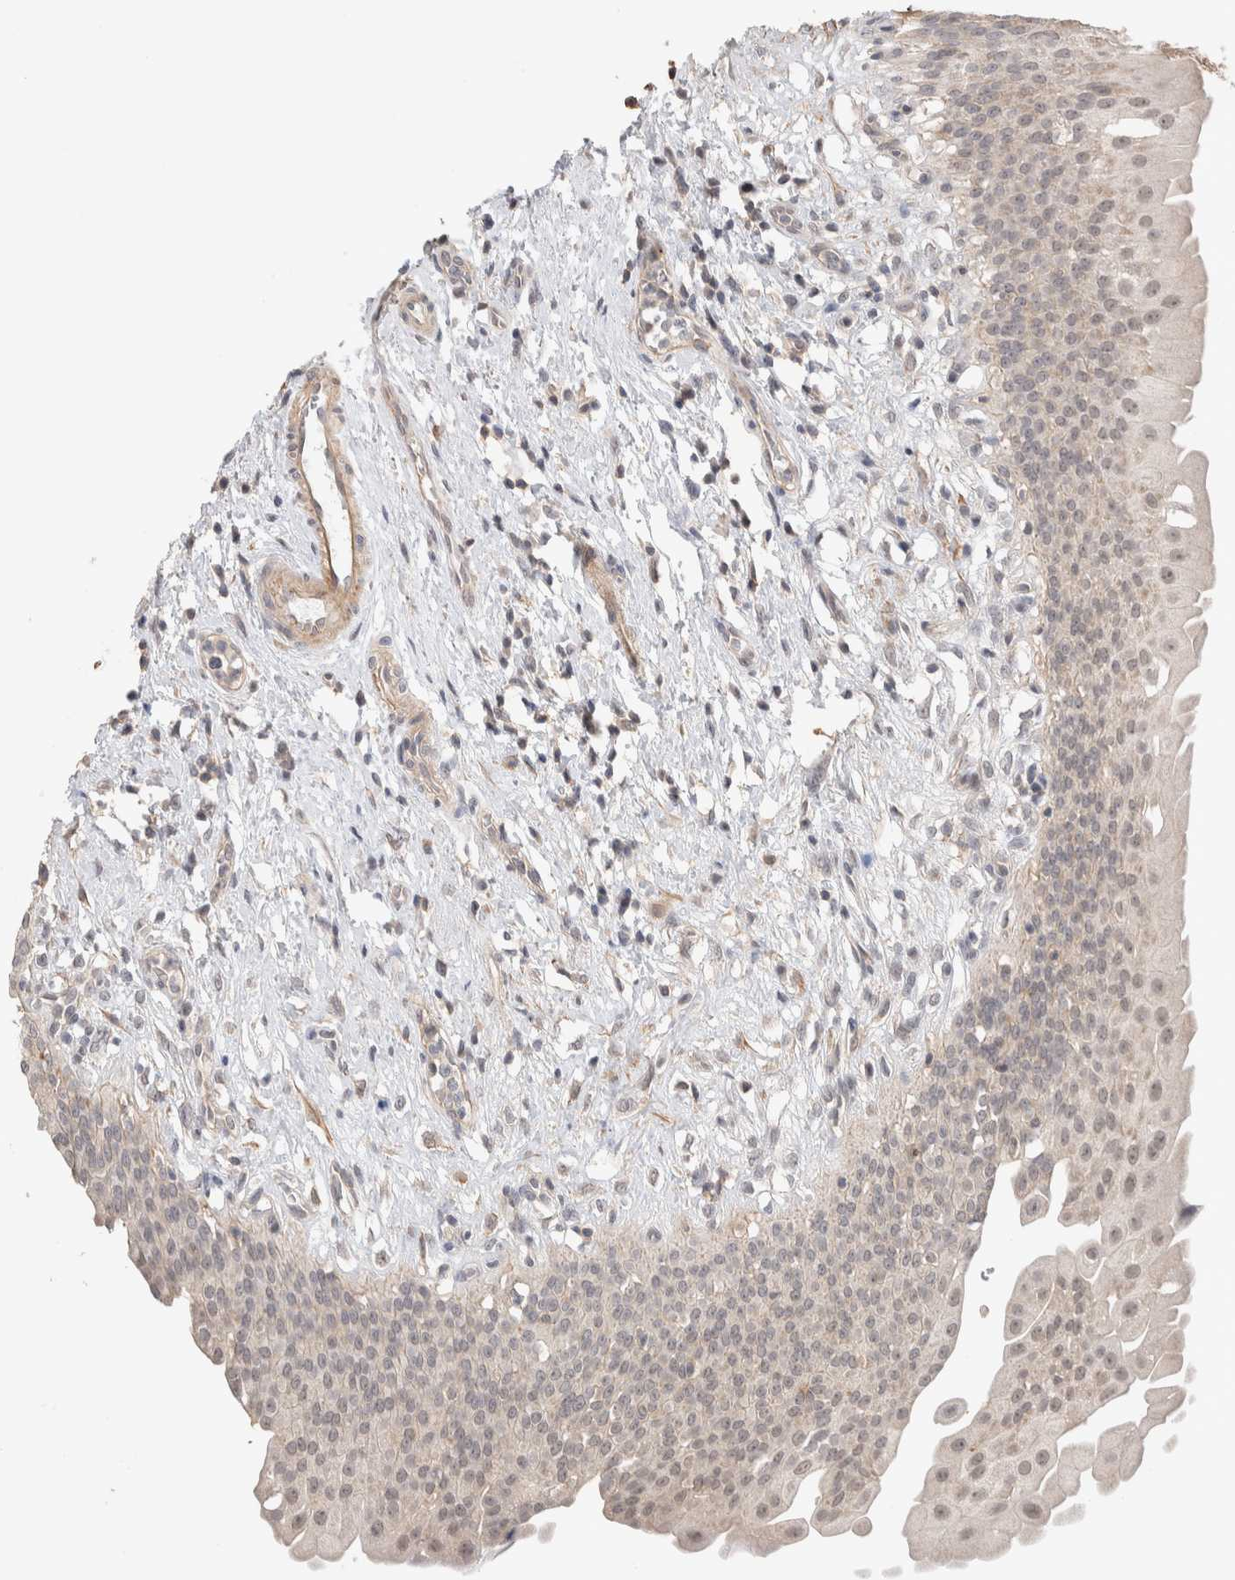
{"staining": {"intensity": "negative", "quantity": "none", "location": "none"}, "tissue": "urothelial cancer", "cell_type": "Tumor cells", "image_type": "cancer", "snomed": [{"axis": "morphology", "description": "Normal tissue, NOS"}, {"axis": "morphology", "description": "Urothelial carcinoma, Low grade"}, {"axis": "topography", "description": "Smooth muscle"}, {"axis": "topography", "description": "Urinary bladder"}], "caption": "Low-grade urothelial carcinoma was stained to show a protein in brown. There is no significant expression in tumor cells. (DAB IHC with hematoxylin counter stain).", "gene": "ZNF704", "patient": {"sex": "male", "age": 60}}